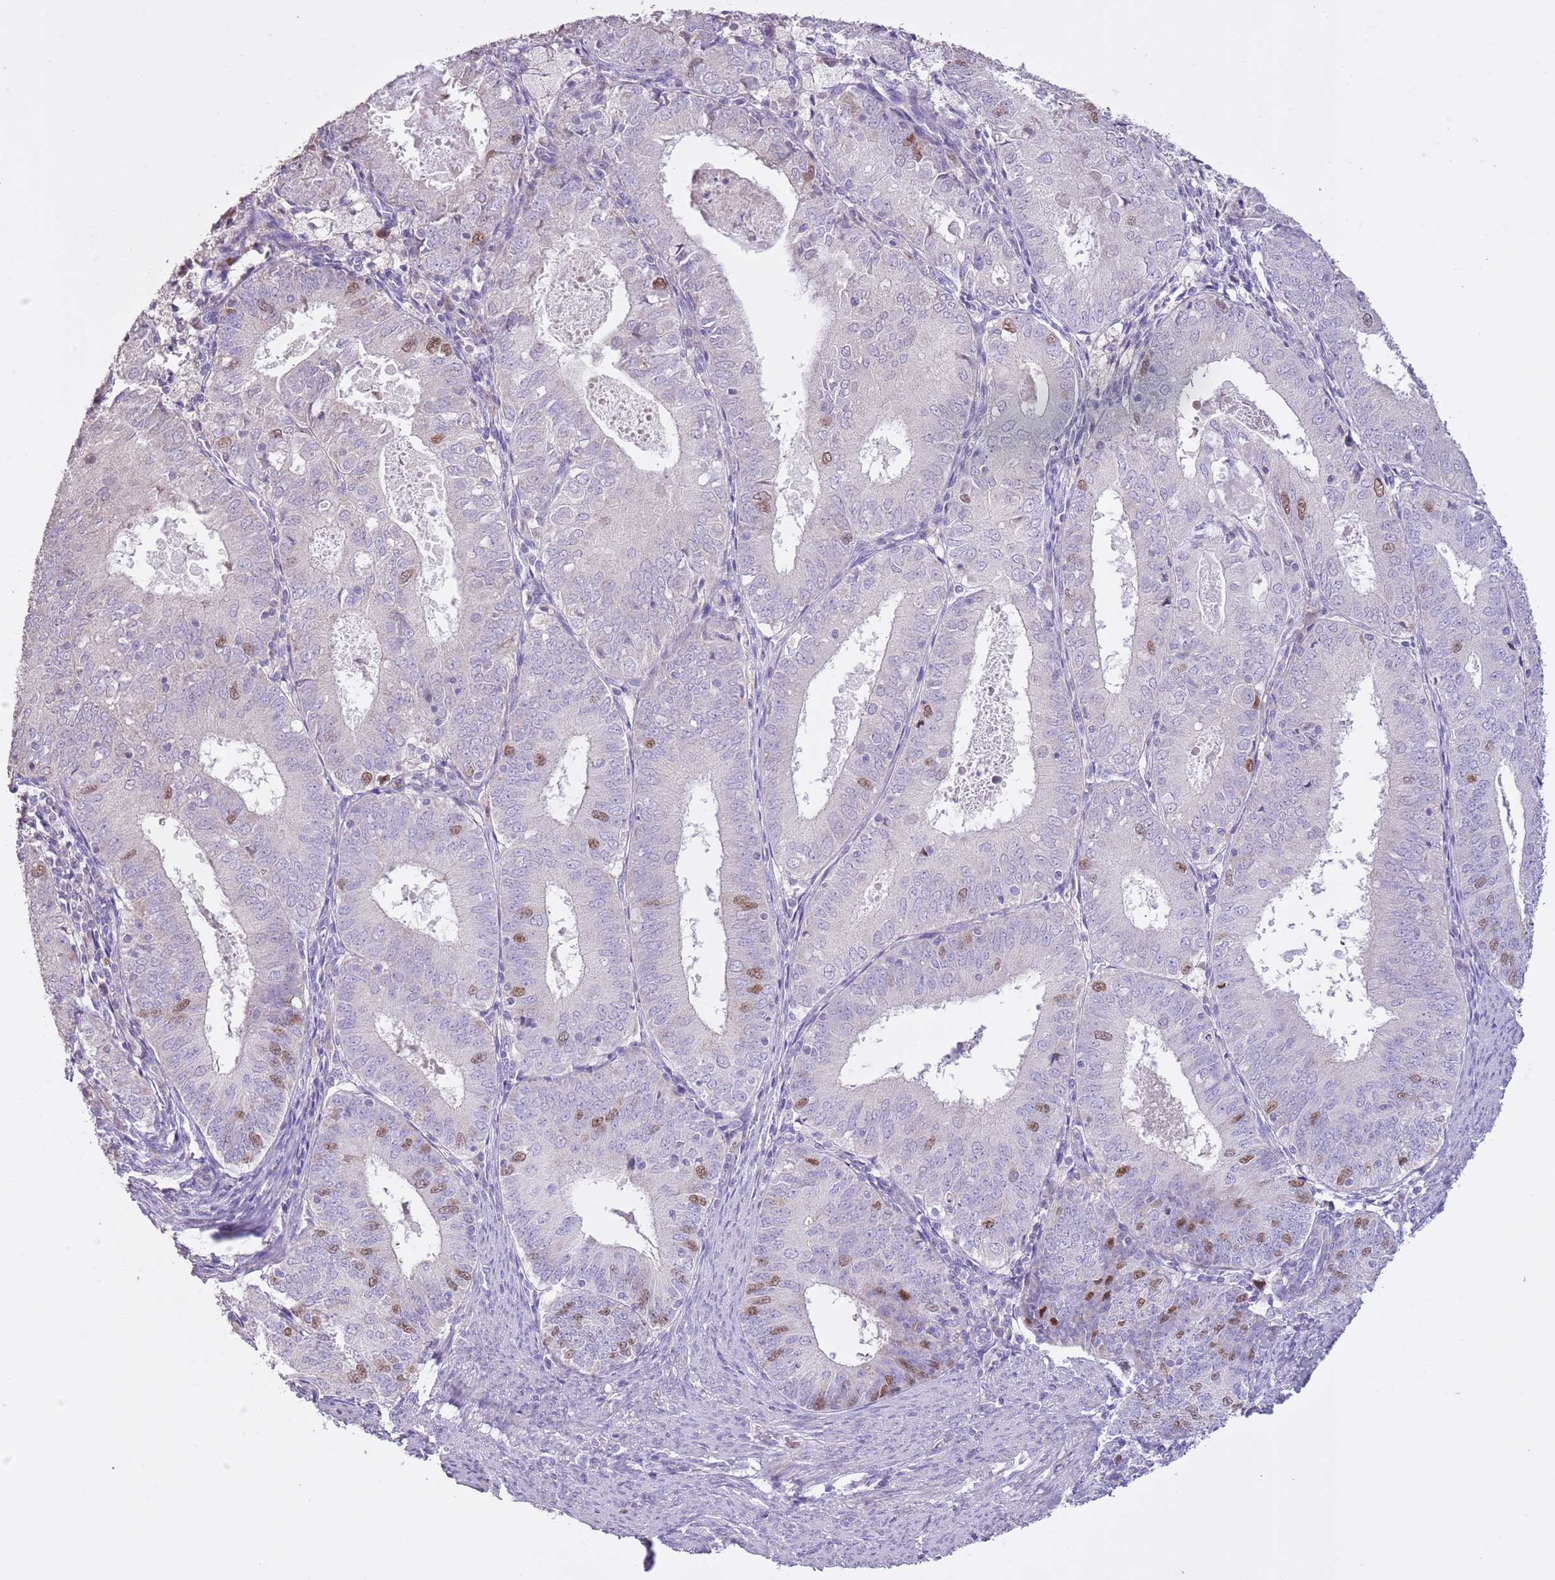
{"staining": {"intensity": "moderate", "quantity": "<25%", "location": "nuclear"}, "tissue": "endometrial cancer", "cell_type": "Tumor cells", "image_type": "cancer", "snomed": [{"axis": "morphology", "description": "Adenocarcinoma, NOS"}, {"axis": "topography", "description": "Endometrium"}], "caption": "Endometrial cancer stained for a protein reveals moderate nuclear positivity in tumor cells.", "gene": "GMNN", "patient": {"sex": "female", "age": 57}}